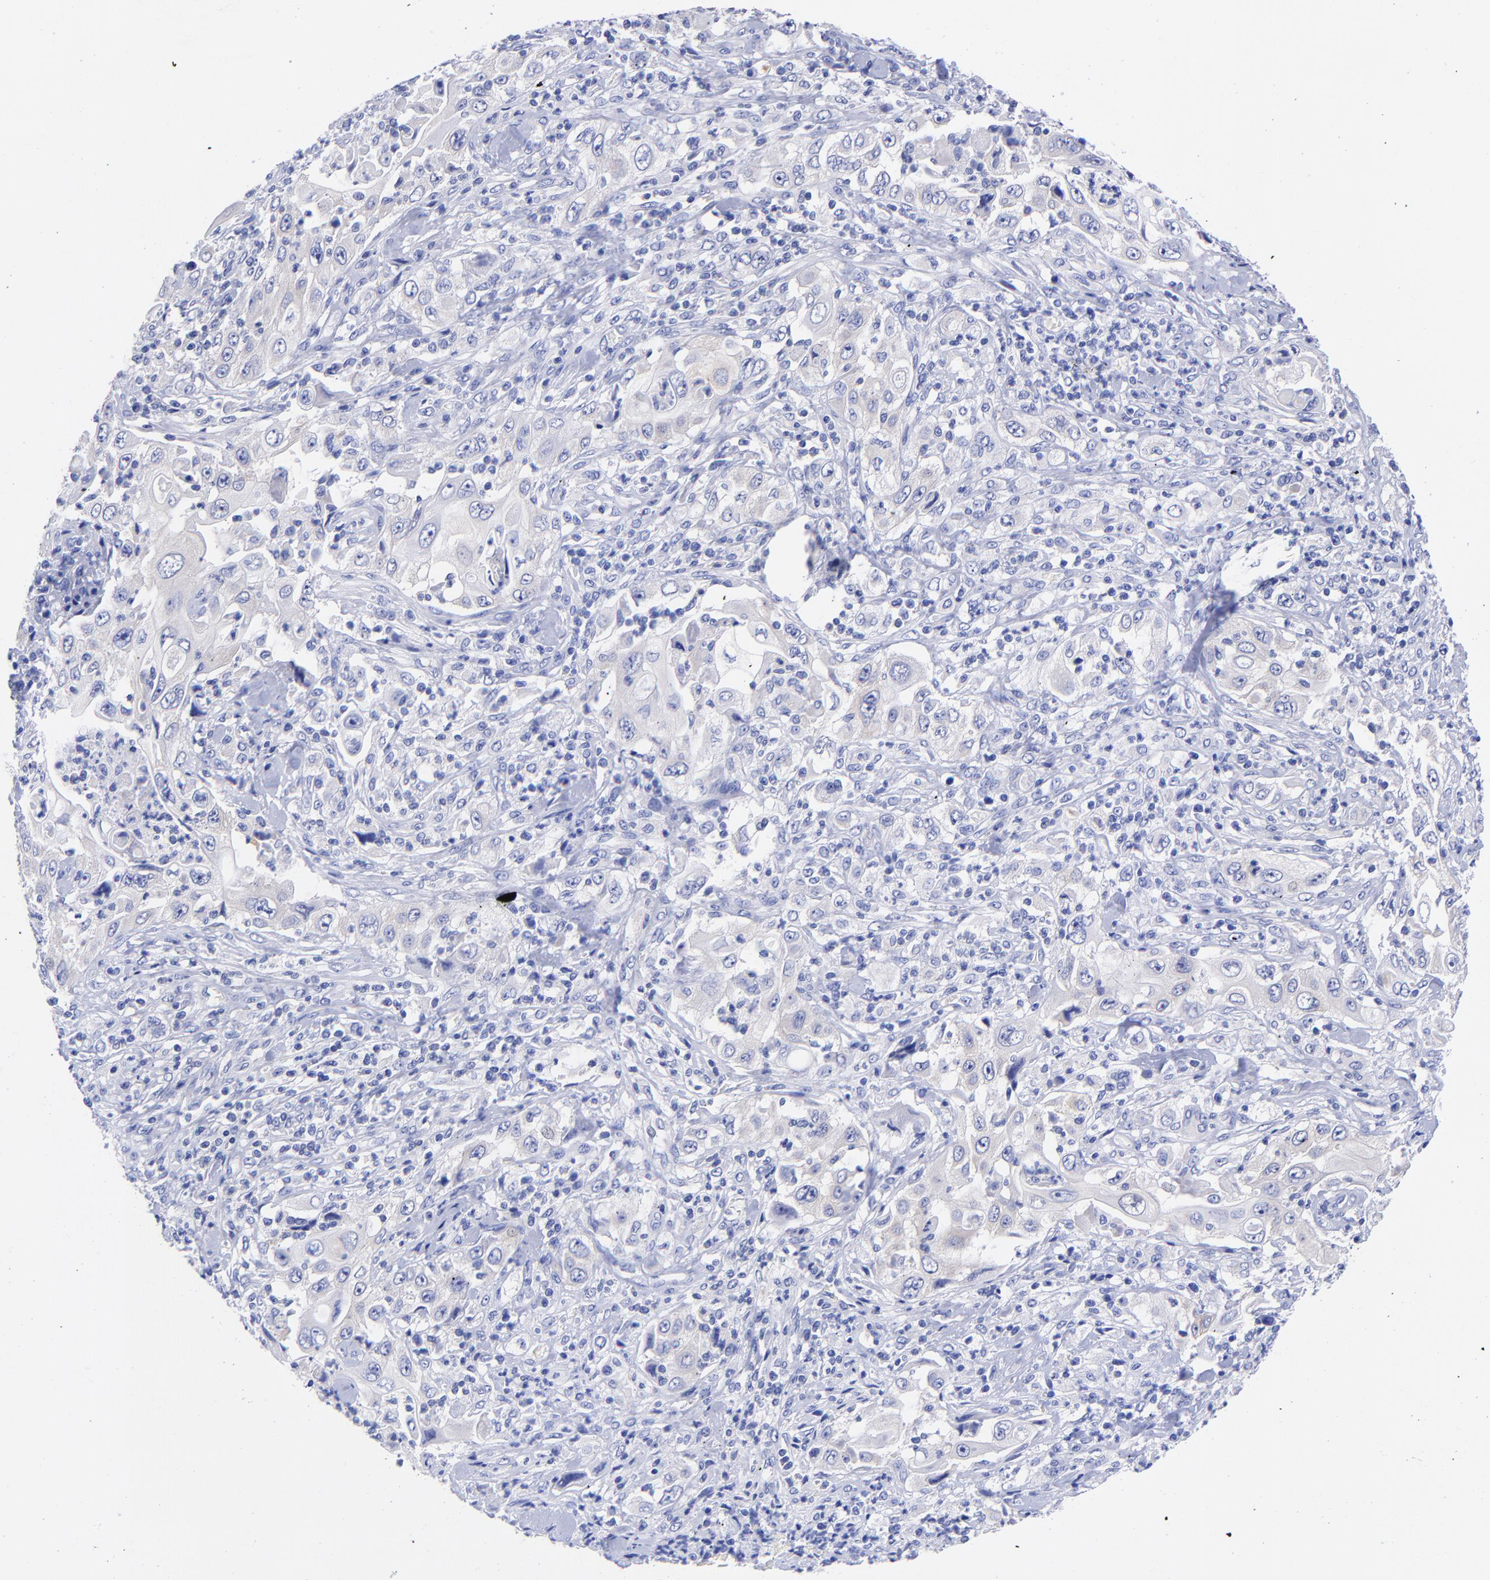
{"staining": {"intensity": "negative", "quantity": "none", "location": "none"}, "tissue": "pancreatic cancer", "cell_type": "Tumor cells", "image_type": "cancer", "snomed": [{"axis": "morphology", "description": "Adenocarcinoma, NOS"}, {"axis": "topography", "description": "Pancreas"}], "caption": "Immunohistochemical staining of pancreatic adenocarcinoma demonstrates no significant staining in tumor cells. Nuclei are stained in blue.", "gene": "GPHN", "patient": {"sex": "male", "age": 70}}